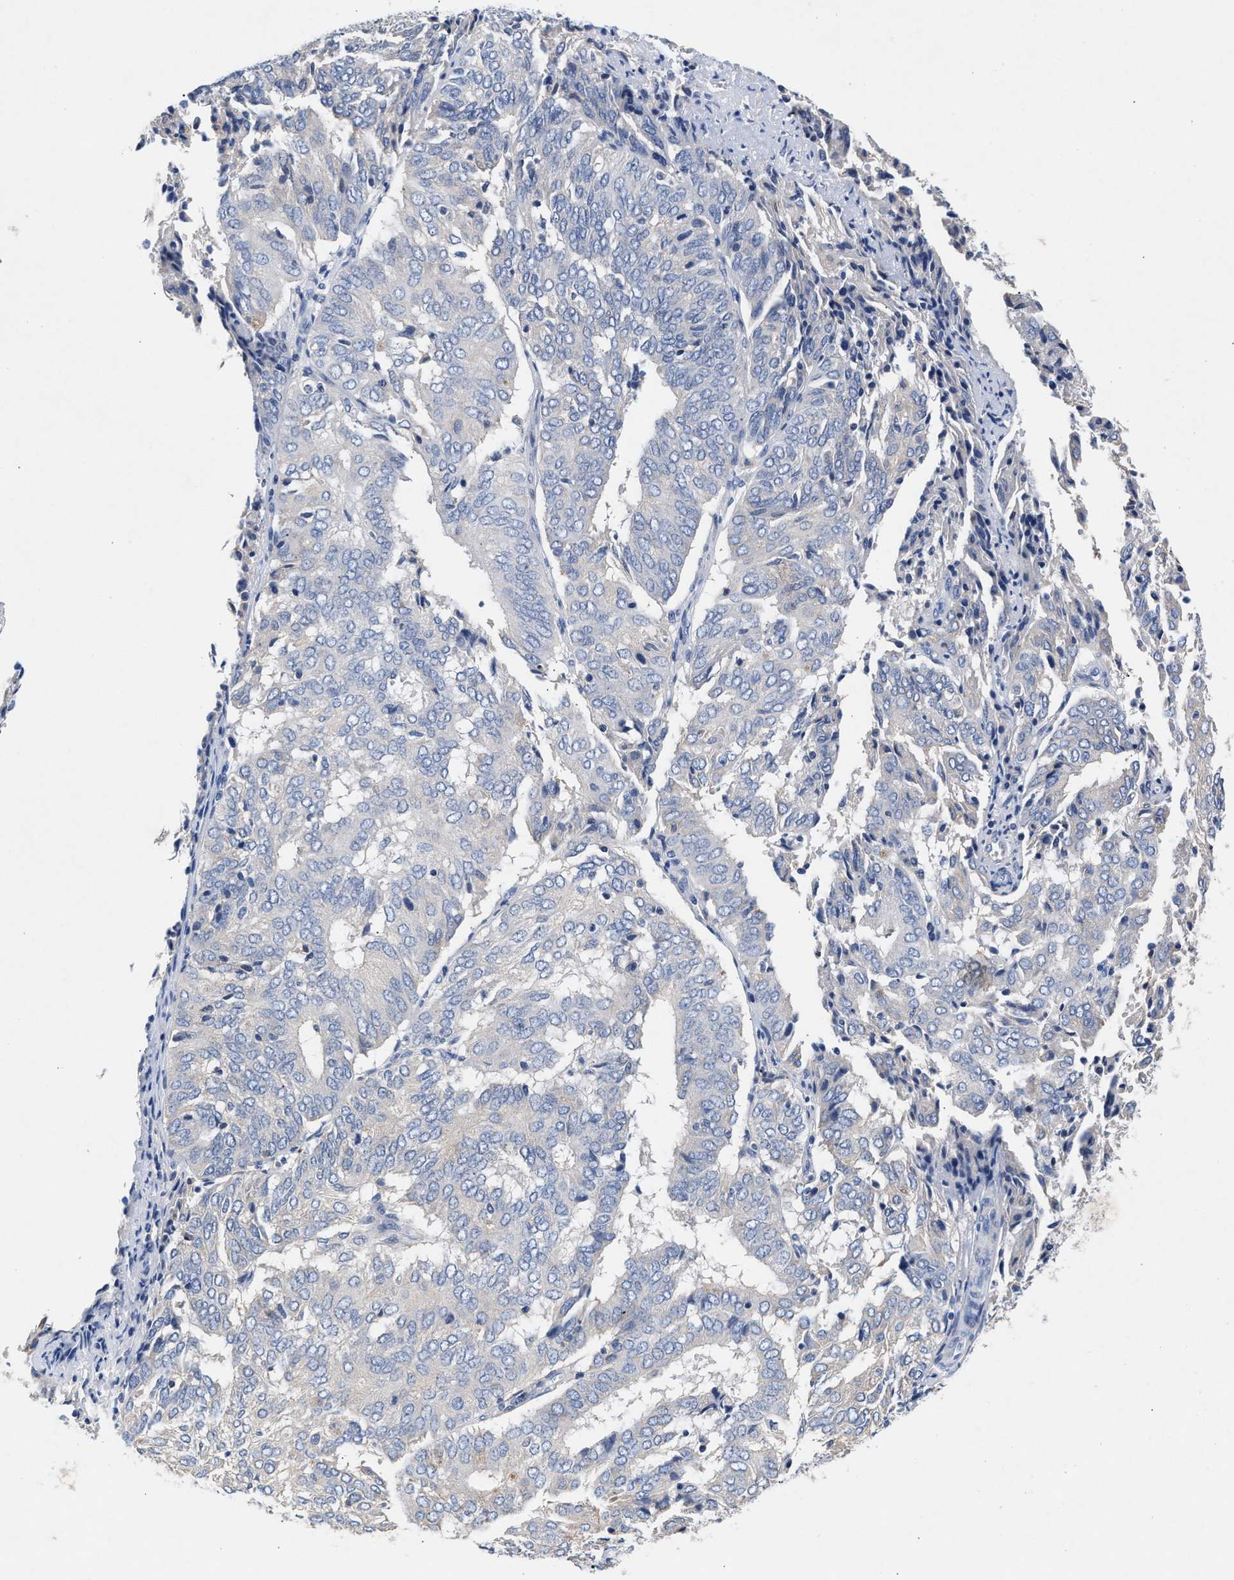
{"staining": {"intensity": "negative", "quantity": "none", "location": "none"}, "tissue": "endometrial cancer", "cell_type": "Tumor cells", "image_type": "cancer", "snomed": [{"axis": "morphology", "description": "Adenocarcinoma, NOS"}, {"axis": "topography", "description": "Uterus"}], "caption": "This is a micrograph of immunohistochemistry (IHC) staining of endometrial cancer (adenocarcinoma), which shows no positivity in tumor cells. (DAB immunohistochemistry, high magnification).", "gene": "GNAI3", "patient": {"sex": "female", "age": 60}}